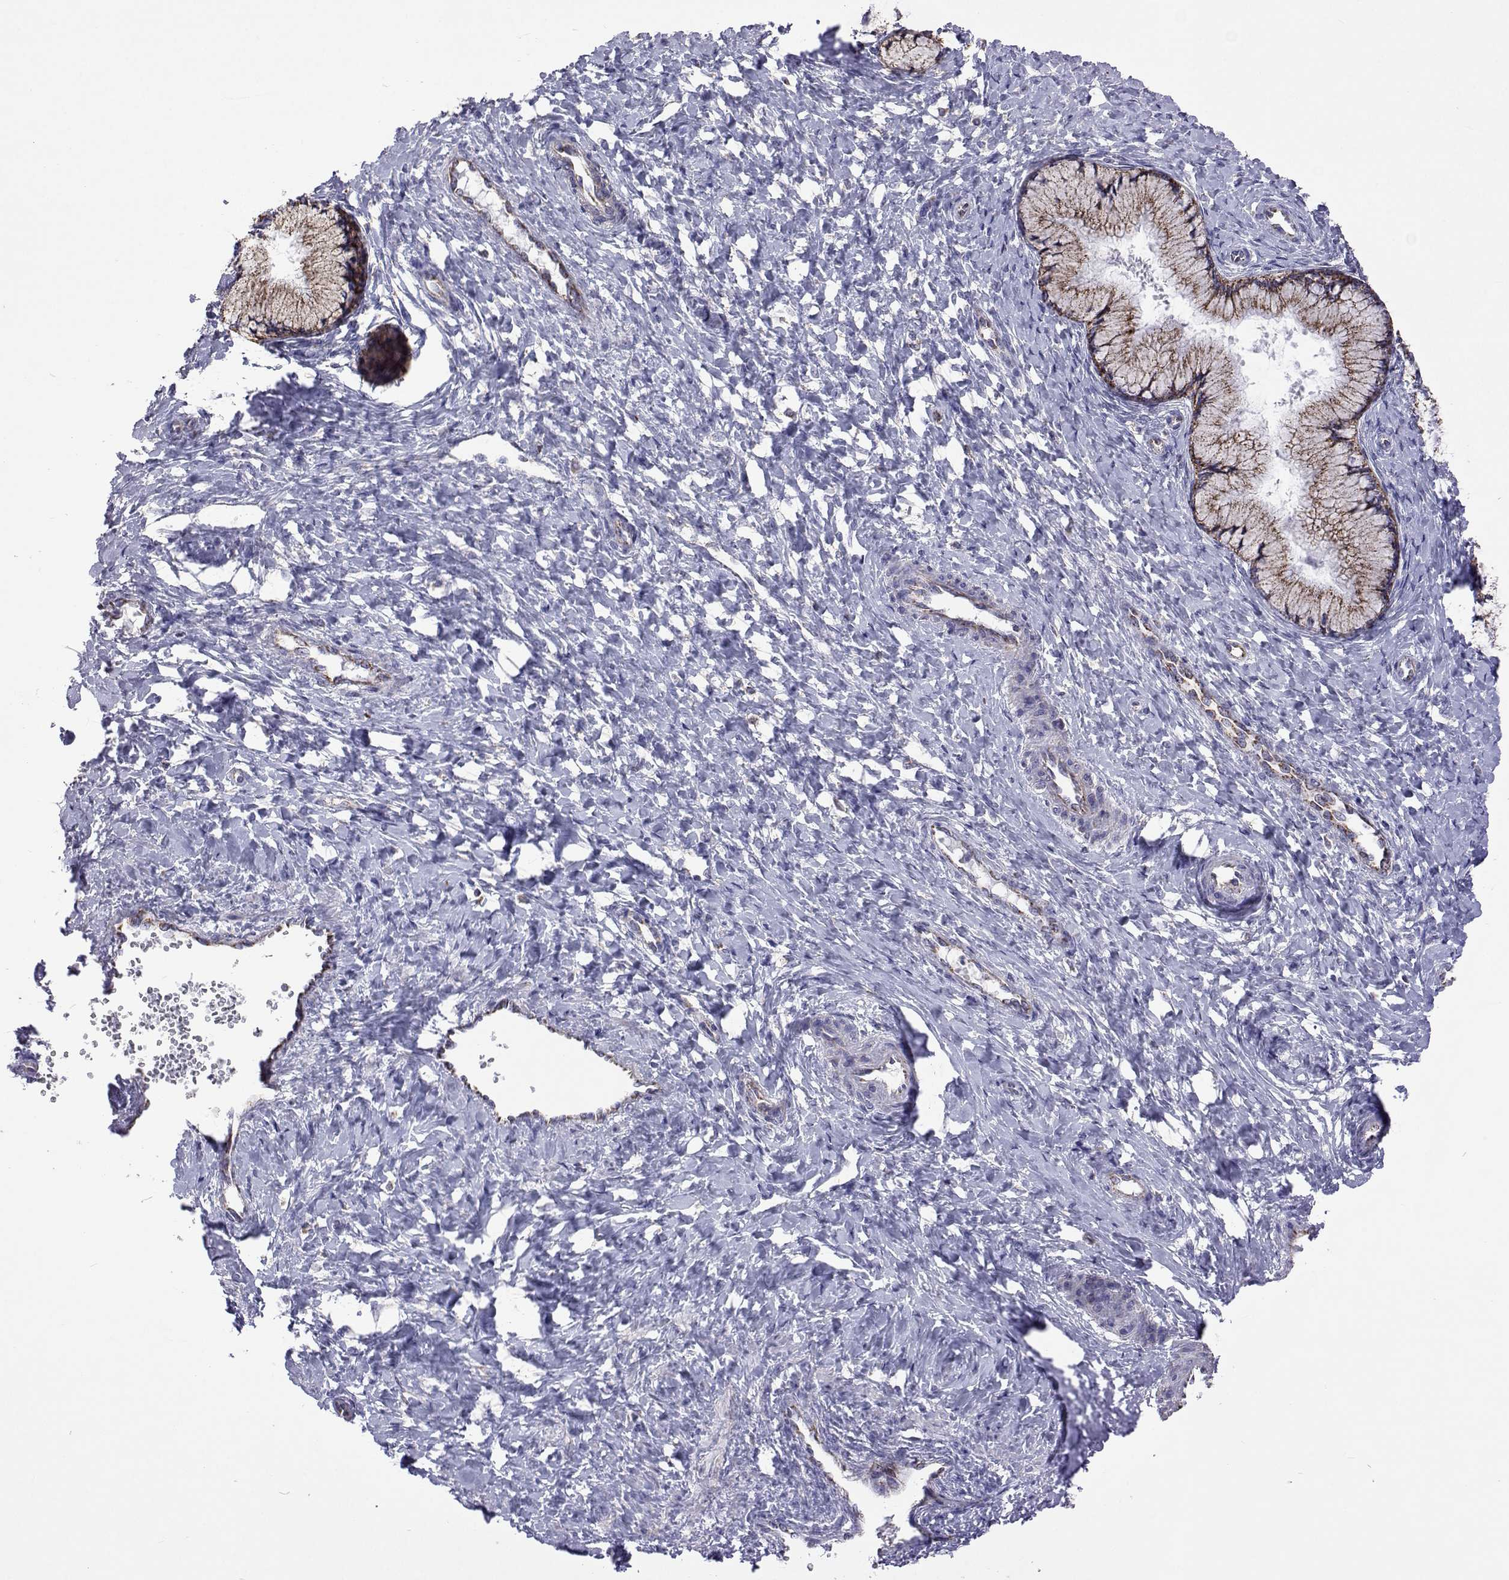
{"staining": {"intensity": "moderate", "quantity": "25%-75%", "location": "cytoplasmic/membranous"}, "tissue": "cervix", "cell_type": "Glandular cells", "image_type": "normal", "snomed": [{"axis": "morphology", "description": "Normal tissue, NOS"}, {"axis": "topography", "description": "Cervix"}], "caption": "Glandular cells exhibit medium levels of moderate cytoplasmic/membranous positivity in about 25%-75% of cells in normal cervix. (DAB (3,3'-diaminobenzidine) IHC with brightfield microscopy, high magnification).", "gene": "MCCC2", "patient": {"sex": "female", "age": 37}}